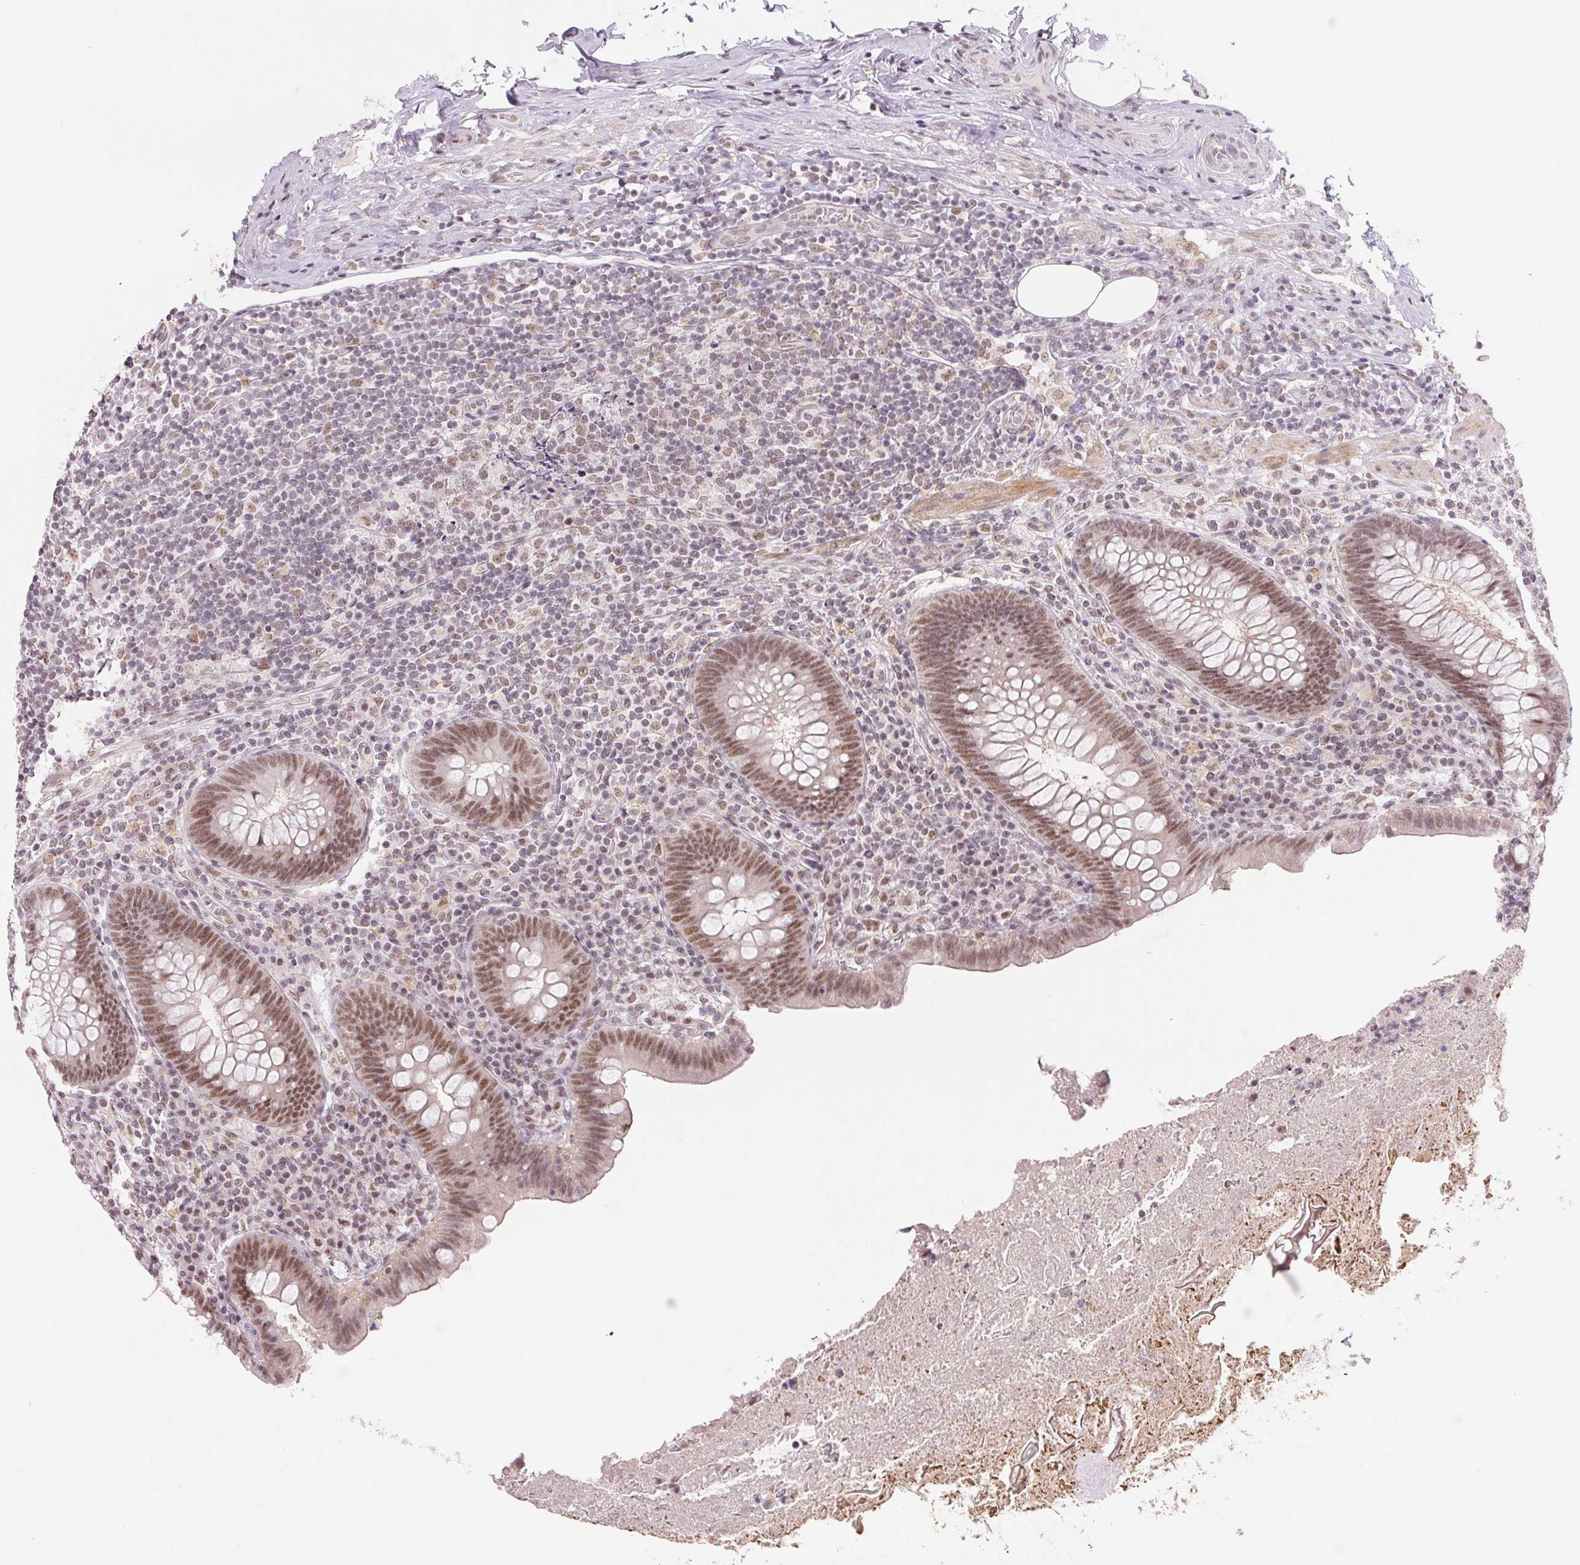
{"staining": {"intensity": "moderate", "quantity": ">75%", "location": "nuclear"}, "tissue": "appendix", "cell_type": "Glandular cells", "image_type": "normal", "snomed": [{"axis": "morphology", "description": "Normal tissue, NOS"}, {"axis": "topography", "description": "Appendix"}], "caption": "Immunohistochemical staining of unremarkable appendix exhibits >75% levels of moderate nuclear protein staining in approximately >75% of glandular cells.", "gene": "PRPF18", "patient": {"sex": "male", "age": 47}}